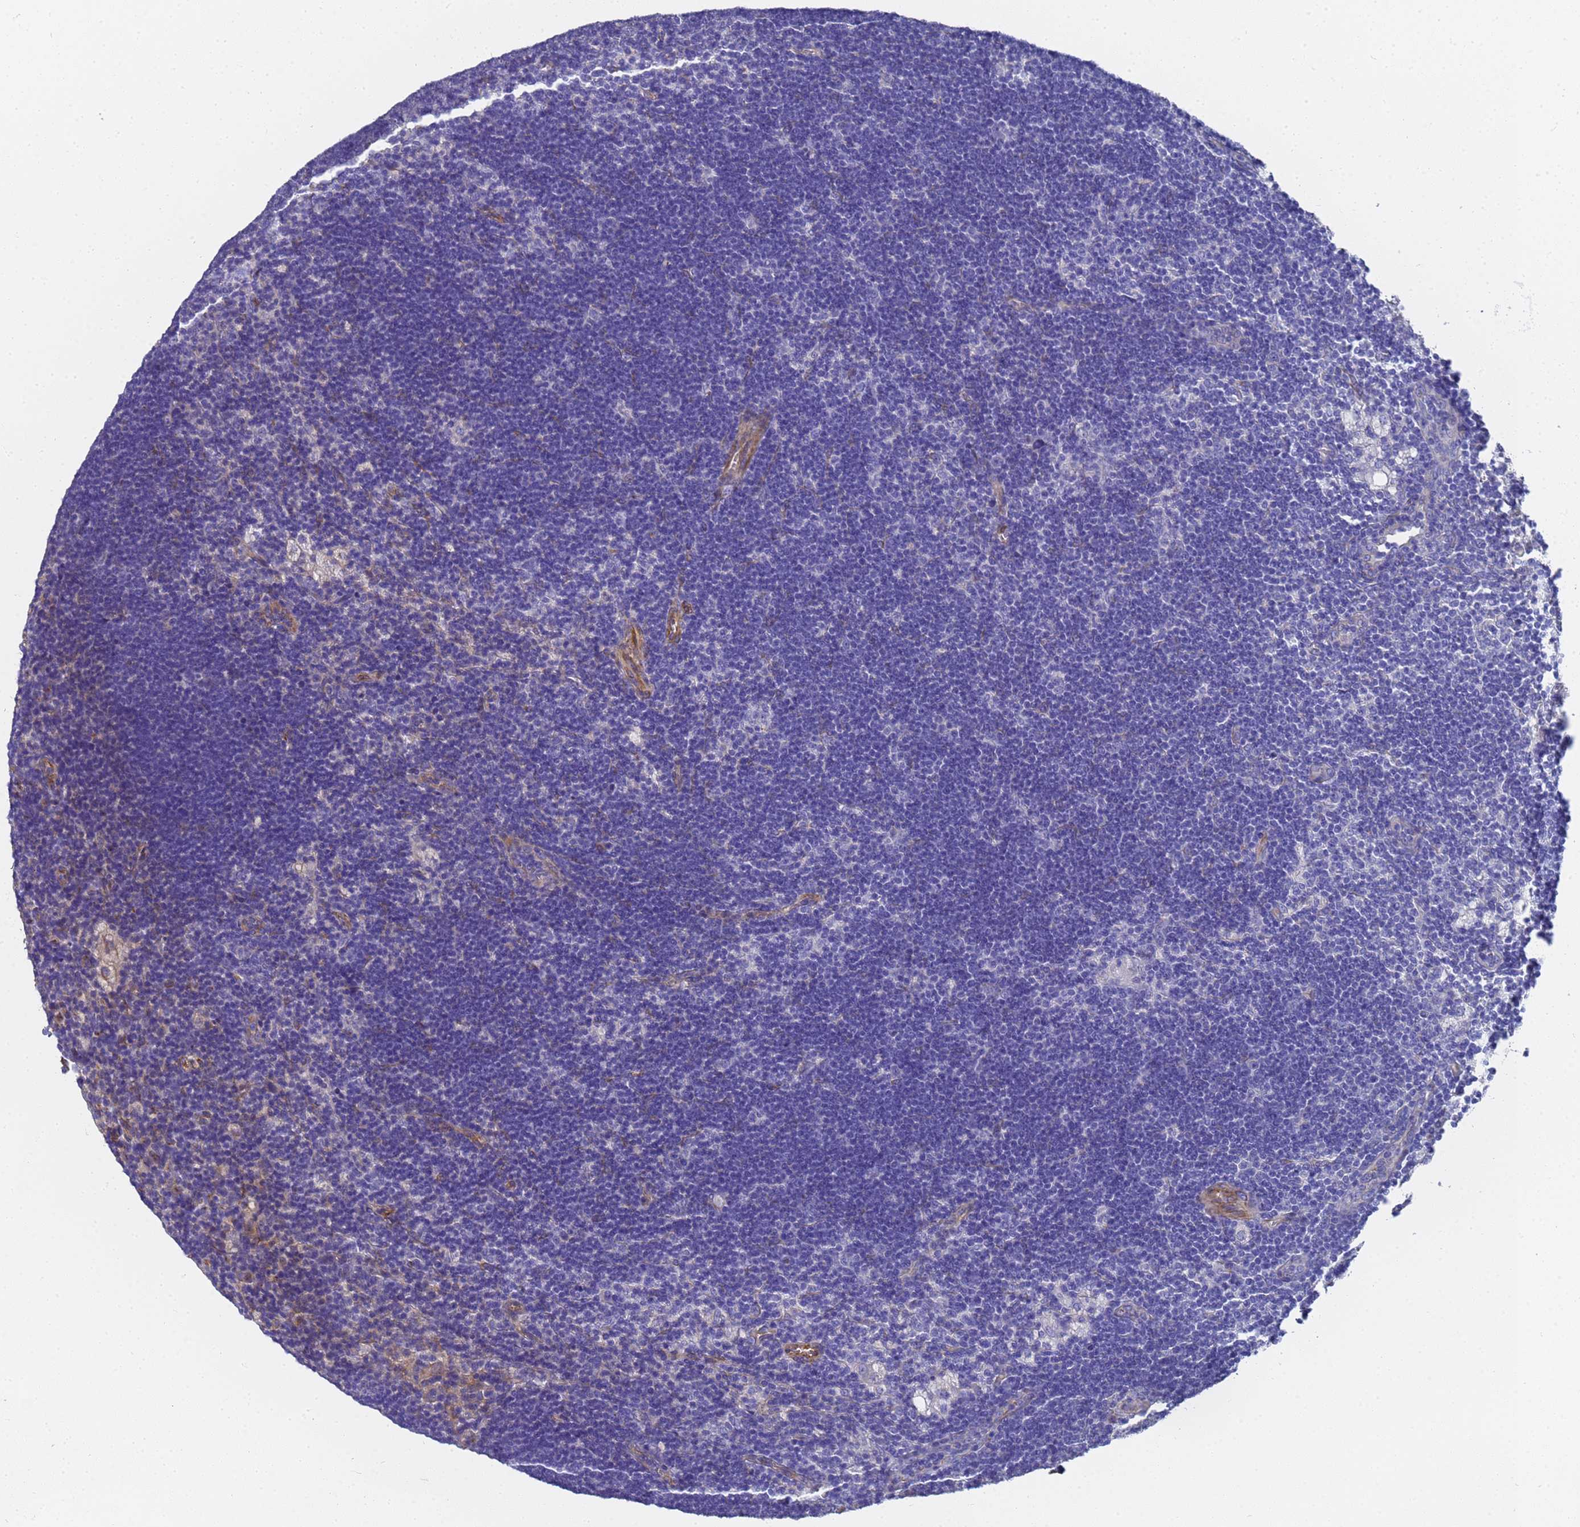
{"staining": {"intensity": "negative", "quantity": "none", "location": "none"}, "tissue": "lymph node", "cell_type": "Germinal center cells", "image_type": "normal", "snomed": [{"axis": "morphology", "description": "Normal tissue, NOS"}, {"axis": "topography", "description": "Lymph node"}], "caption": "High power microscopy histopathology image of an immunohistochemistry image of normal lymph node, revealing no significant expression in germinal center cells.", "gene": "ENSG00000198211", "patient": {"sex": "male", "age": 24}}